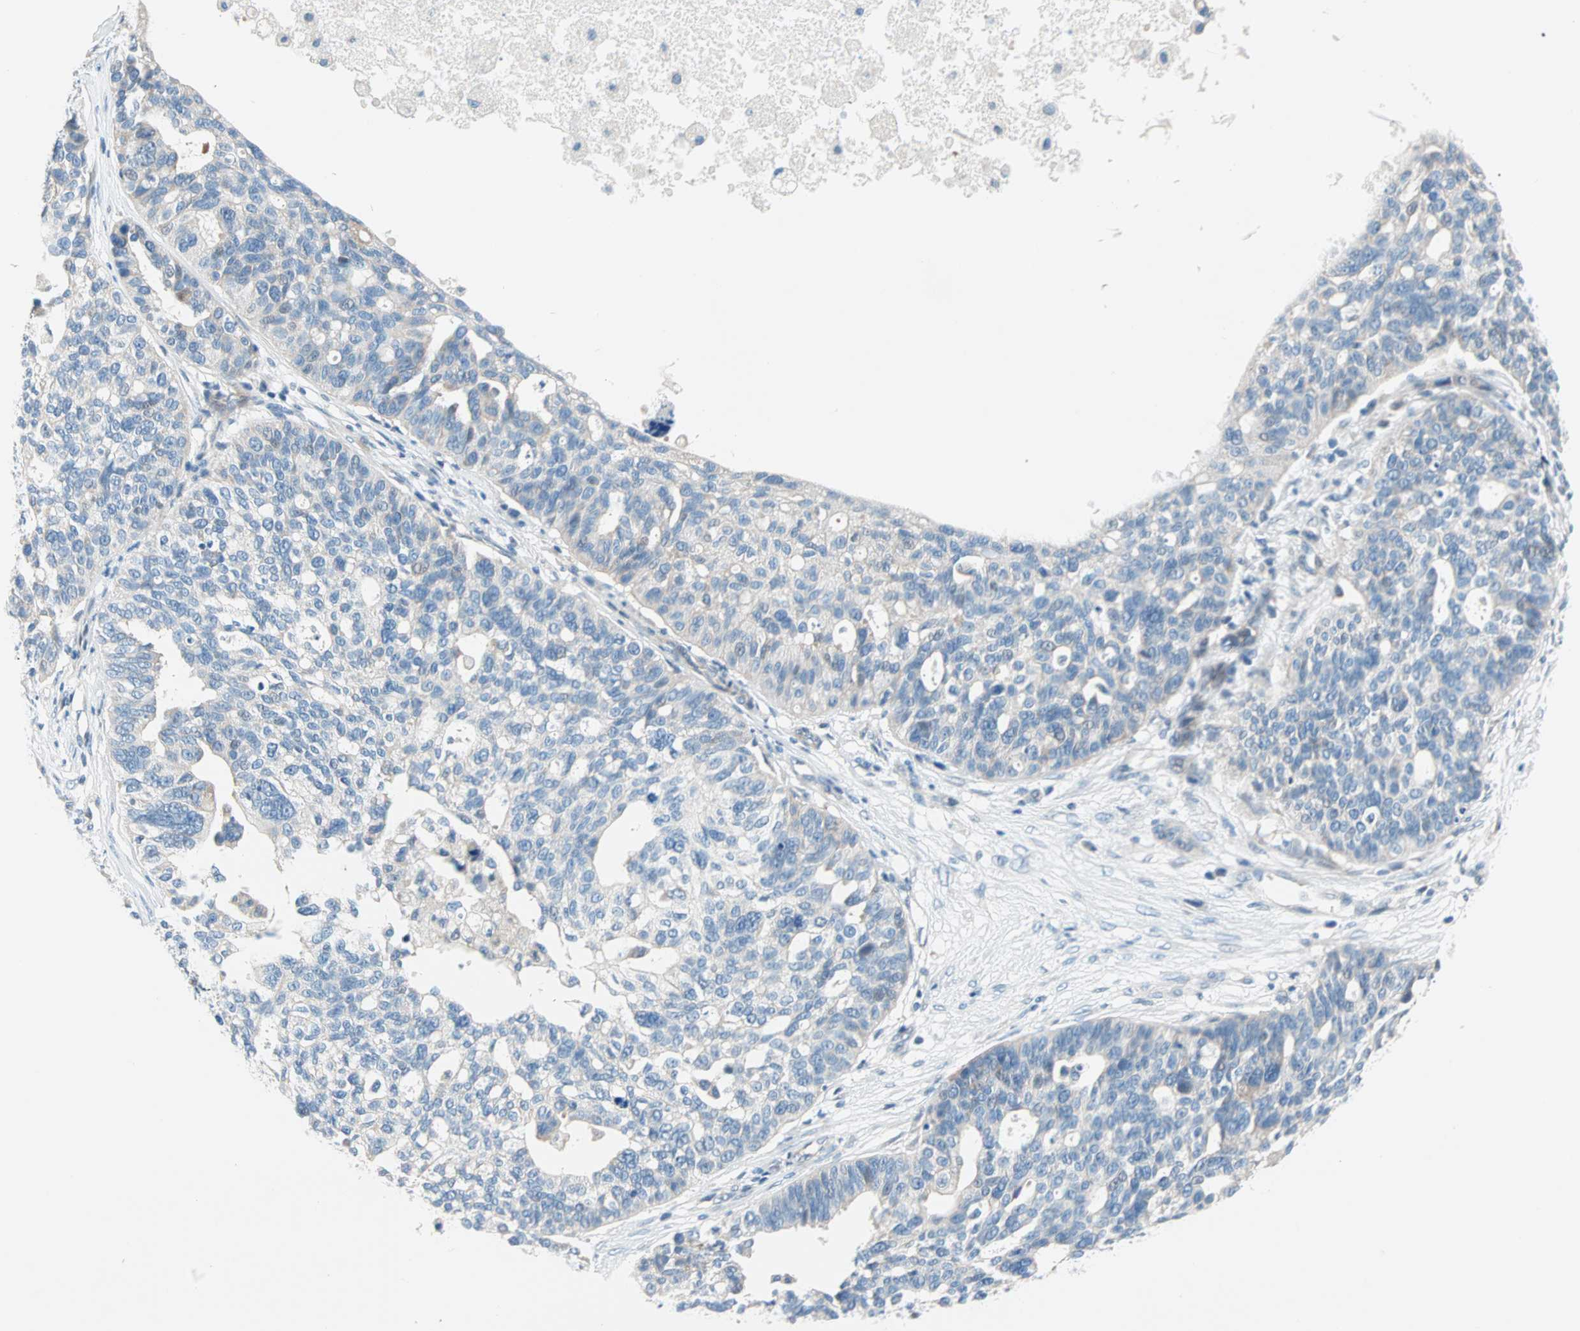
{"staining": {"intensity": "negative", "quantity": "none", "location": "none"}, "tissue": "ovarian cancer", "cell_type": "Tumor cells", "image_type": "cancer", "snomed": [{"axis": "morphology", "description": "Cystadenocarcinoma, serous, NOS"}, {"axis": "topography", "description": "Ovary"}], "caption": "Tumor cells show no significant protein expression in serous cystadenocarcinoma (ovarian). (DAB immunohistochemistry, high magnification).", "gene": "TMEM163", "patient": {"sex": "female", "age": 59}}